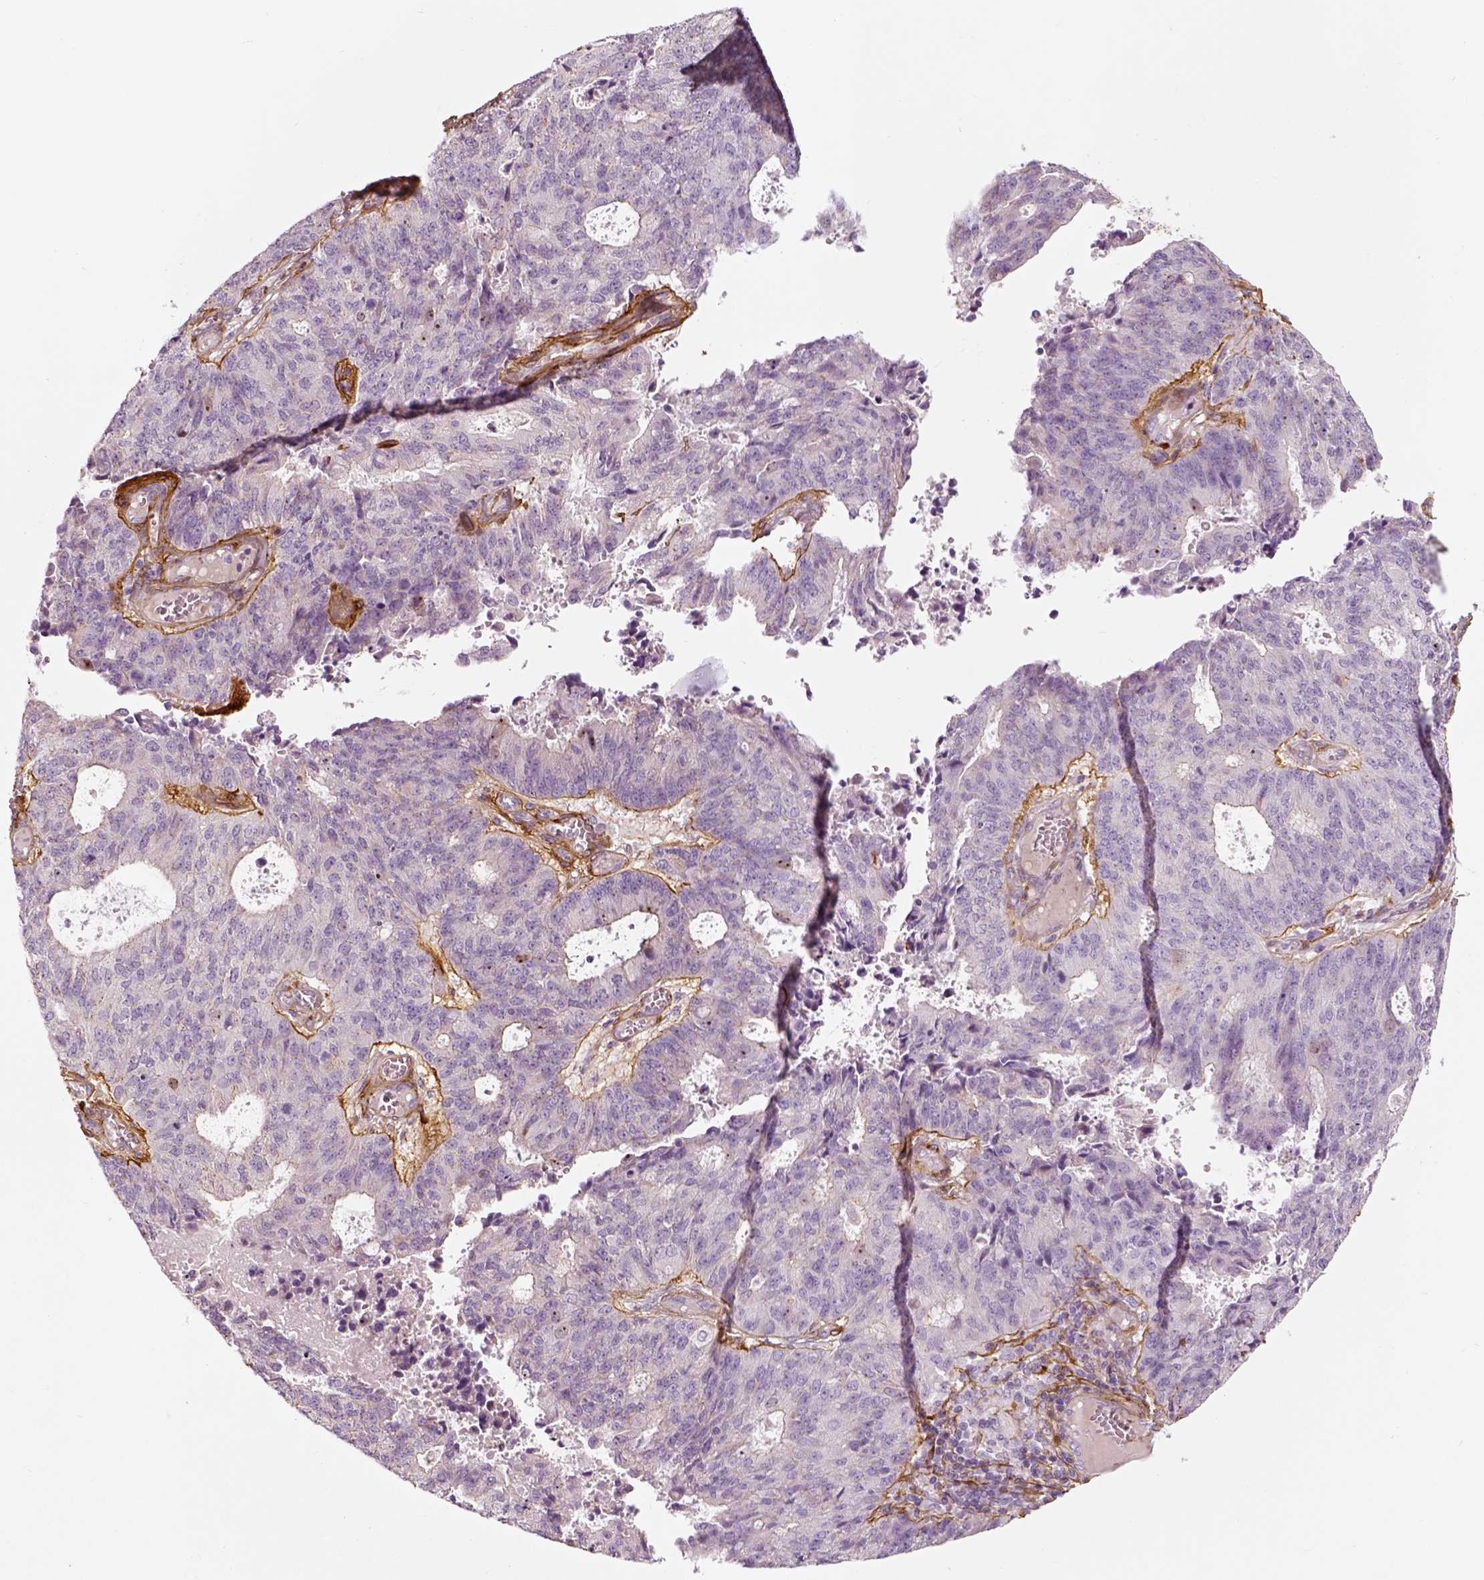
{"staining": {"intensity": "negative", "quantity": "none", "location": "none"}, "tissue": "endometrial cancer", "cell_type": "Tumor cells", "image_type": "cancer", "snomed": [{"axis": "morphology", "description": "Adenocarcinoma, NOS"}, {"axis": "topography", "description": "Endometrium"}], "caption": "Endometrial cancer (adenocarcinoma) stained for a protein using immunohistochemistry (IHC) reveals no positivity tumor cells.", "gene": "COL6A2", "patient": {"sex": "female", "age": 82}}